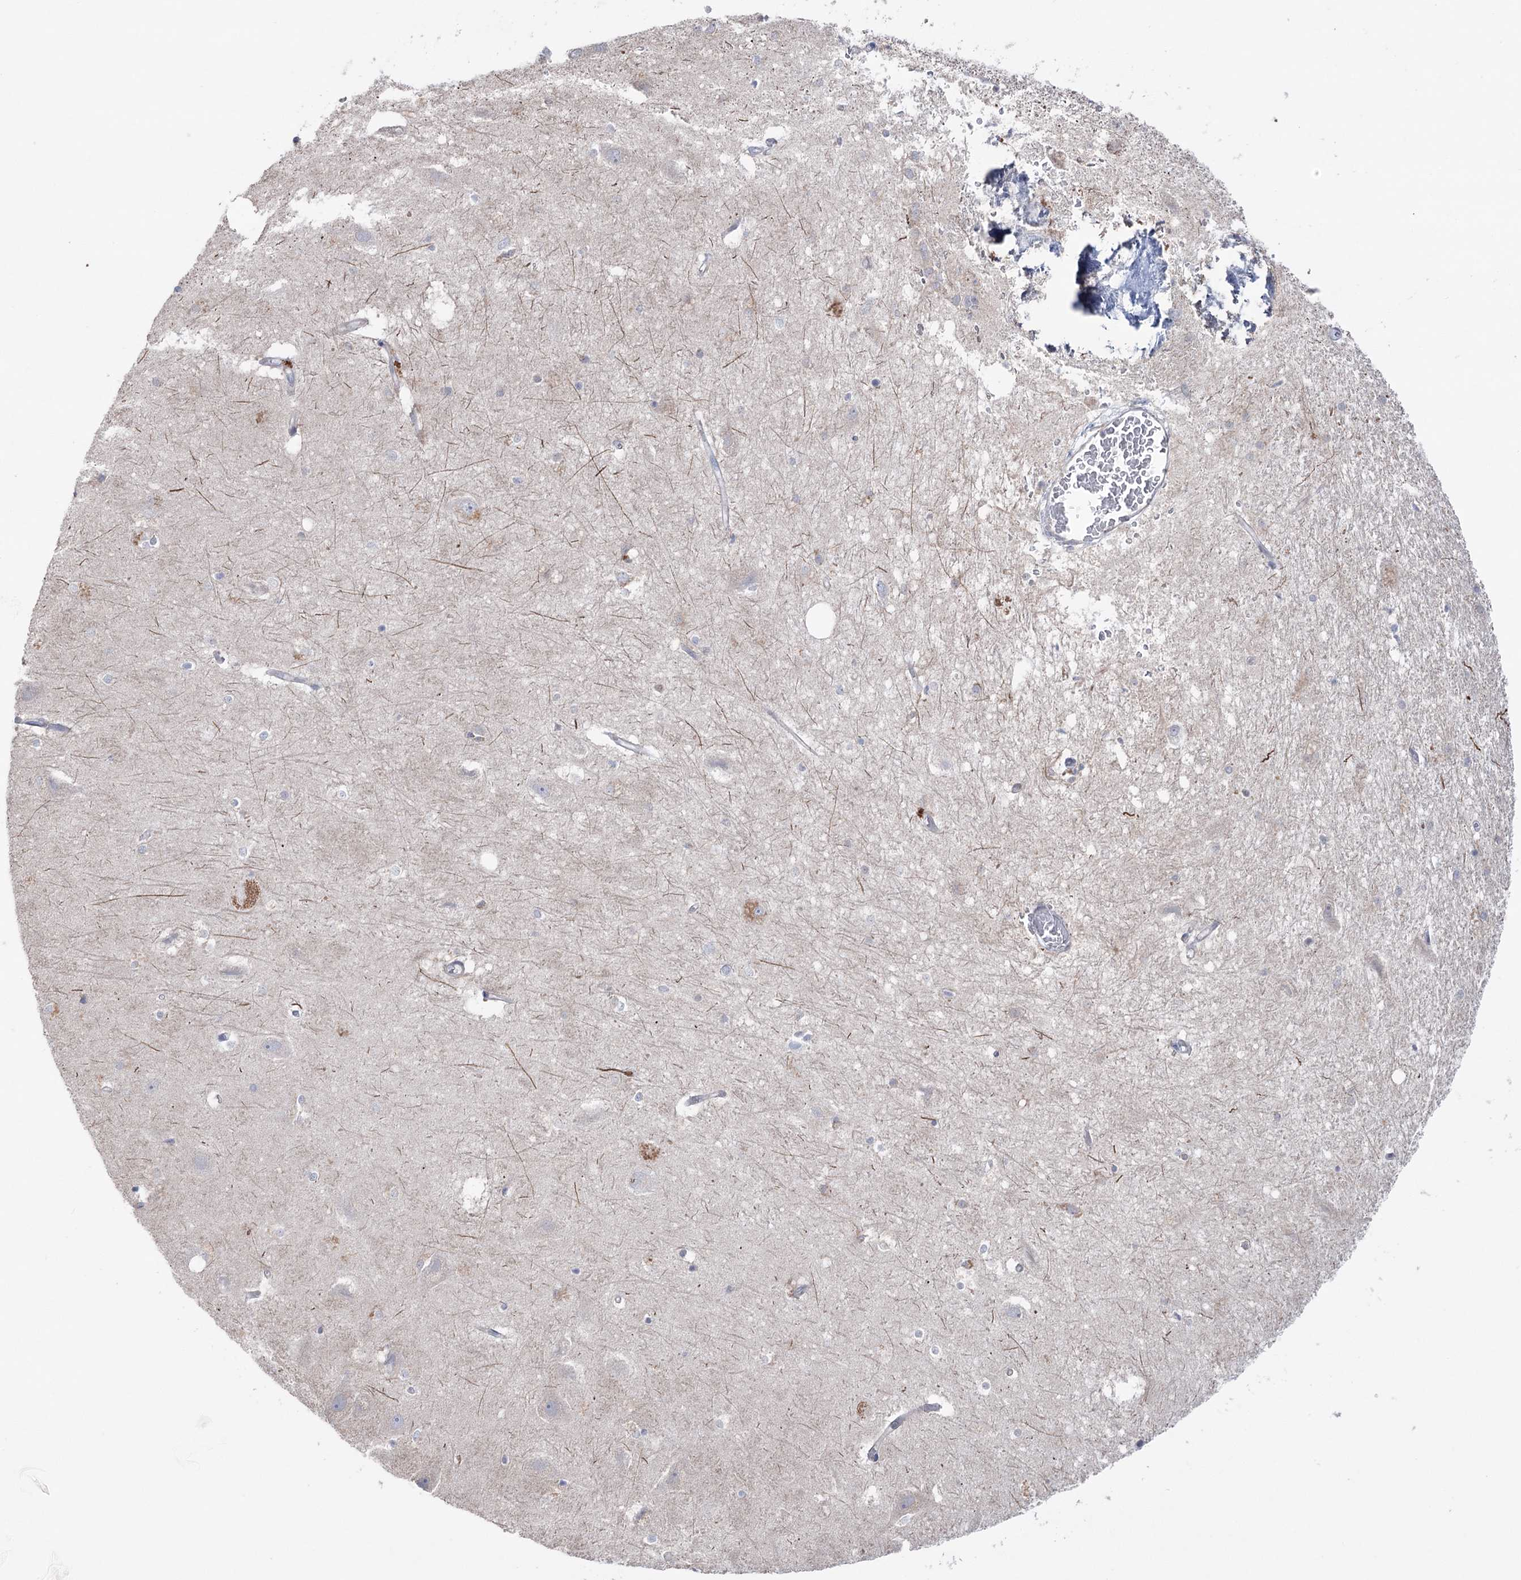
{"staining": {"intensity": "negative", "quantity": "none", "location": "none"}, "tissue": "hippocampus", "cell_type": "Glial cells", "image_type": "normal", "snomed": [{"axis": "morphology", "description": "Normal tissue, NOS"}, {"axis": "topography", "description": "Hippocampus"}], "caption": "This is an IHC image of unremarkable human hippocampus. There is no expression in glial cells.", "gene": "MTCH2", "patient": {"sex": "female", "age": 52}}